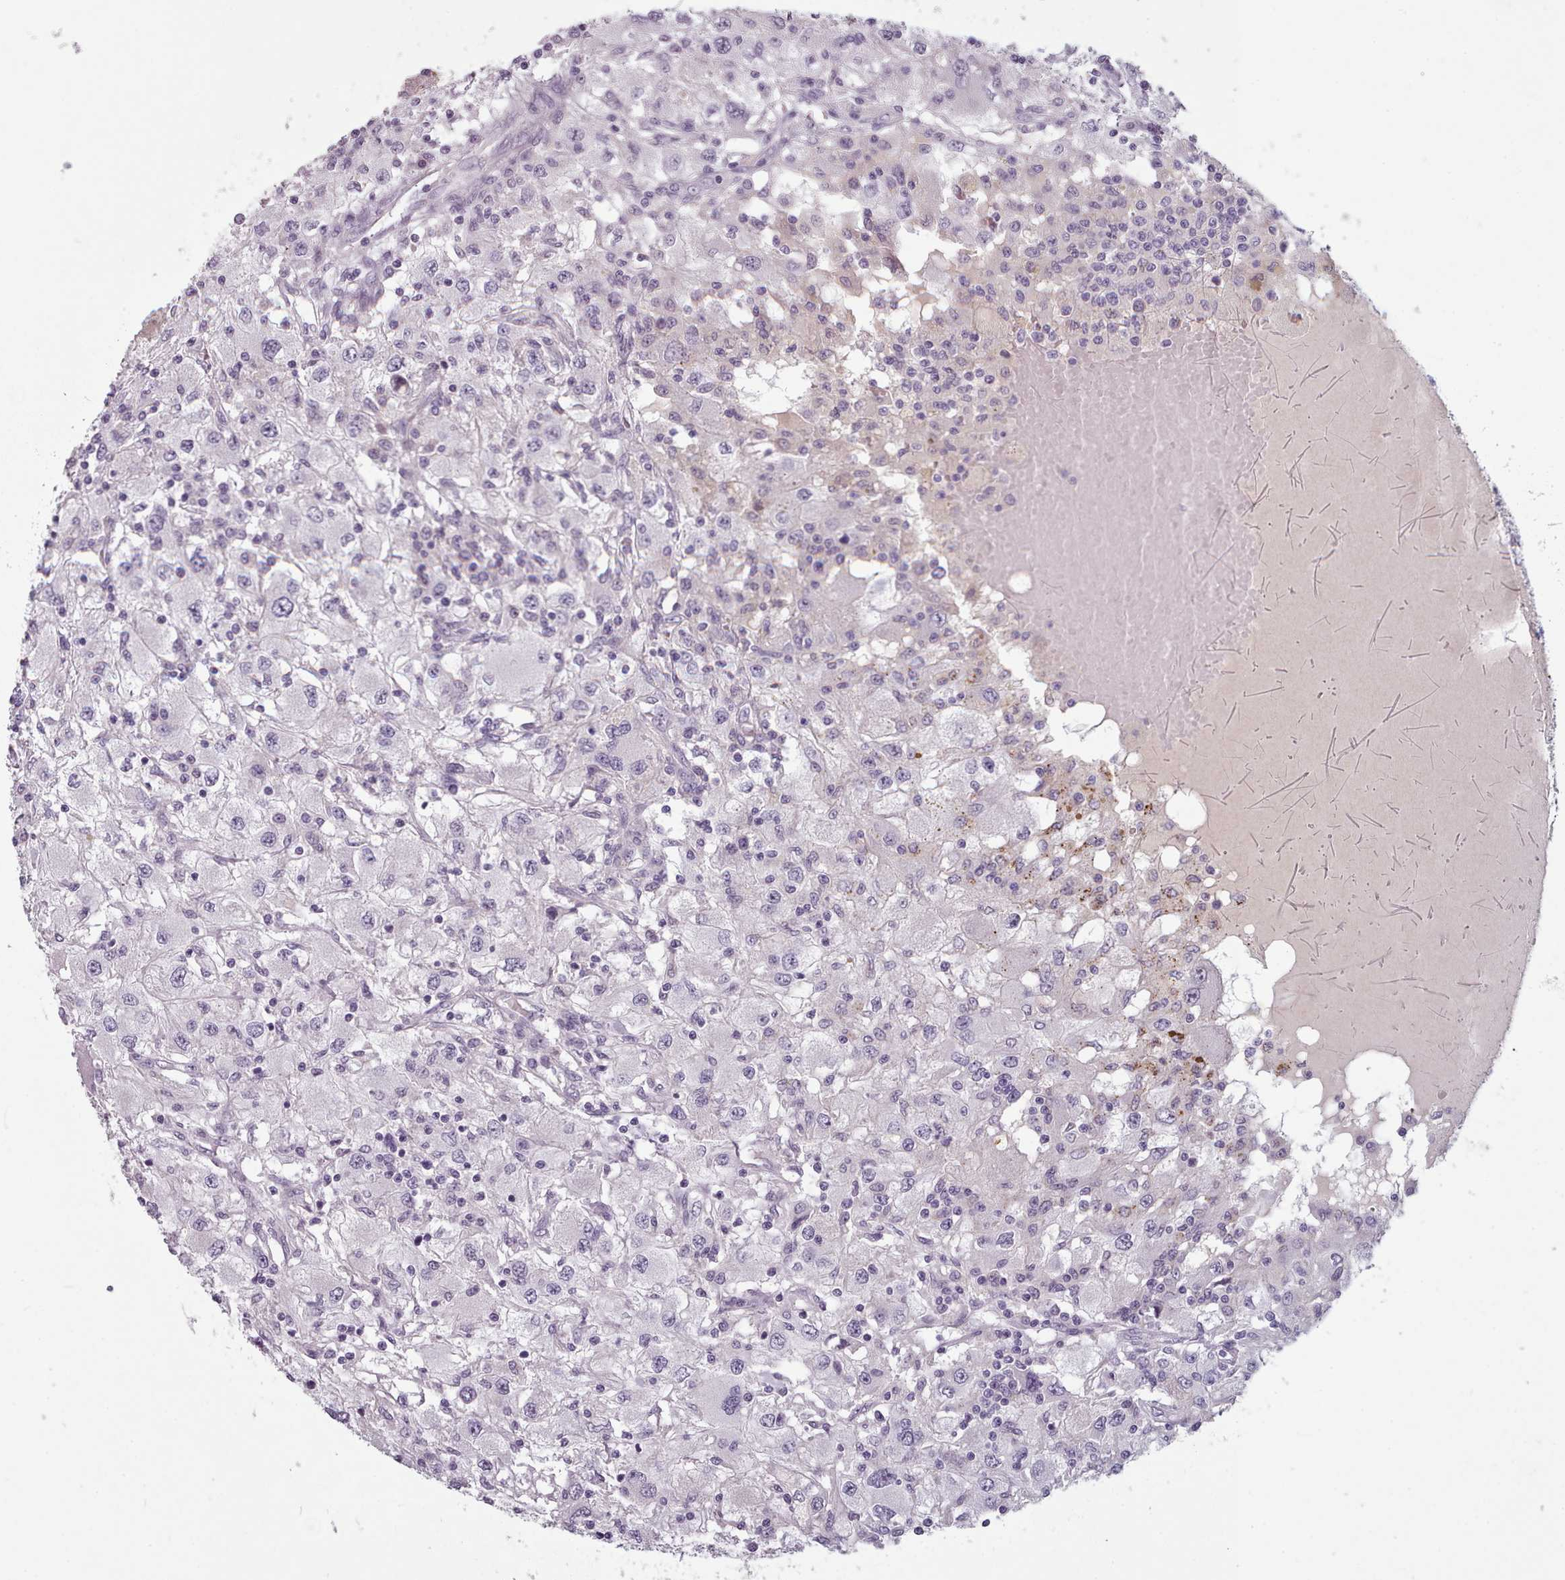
{"staining": {"intensity": "negative", "quantity": "none", "location": "none"}, "tissue": "renal cancer", "cell_type": "Tumor cells", "image_type": "cancer", "snomed": [{"axis": "morphology", "description": "Adenocarcinoma, NOS"}, {"axis": "topography", "description": "Kidney"}], "caption": "Histopathology image shows no significant protein staining in tumor cells of adenocarcinoma (renal). (DAB (3,3'-diaminobenzidine) immunohistochemistry, high magnification).", "gene": "PBX4", "patient": {"sex": "female", "age": 67}}